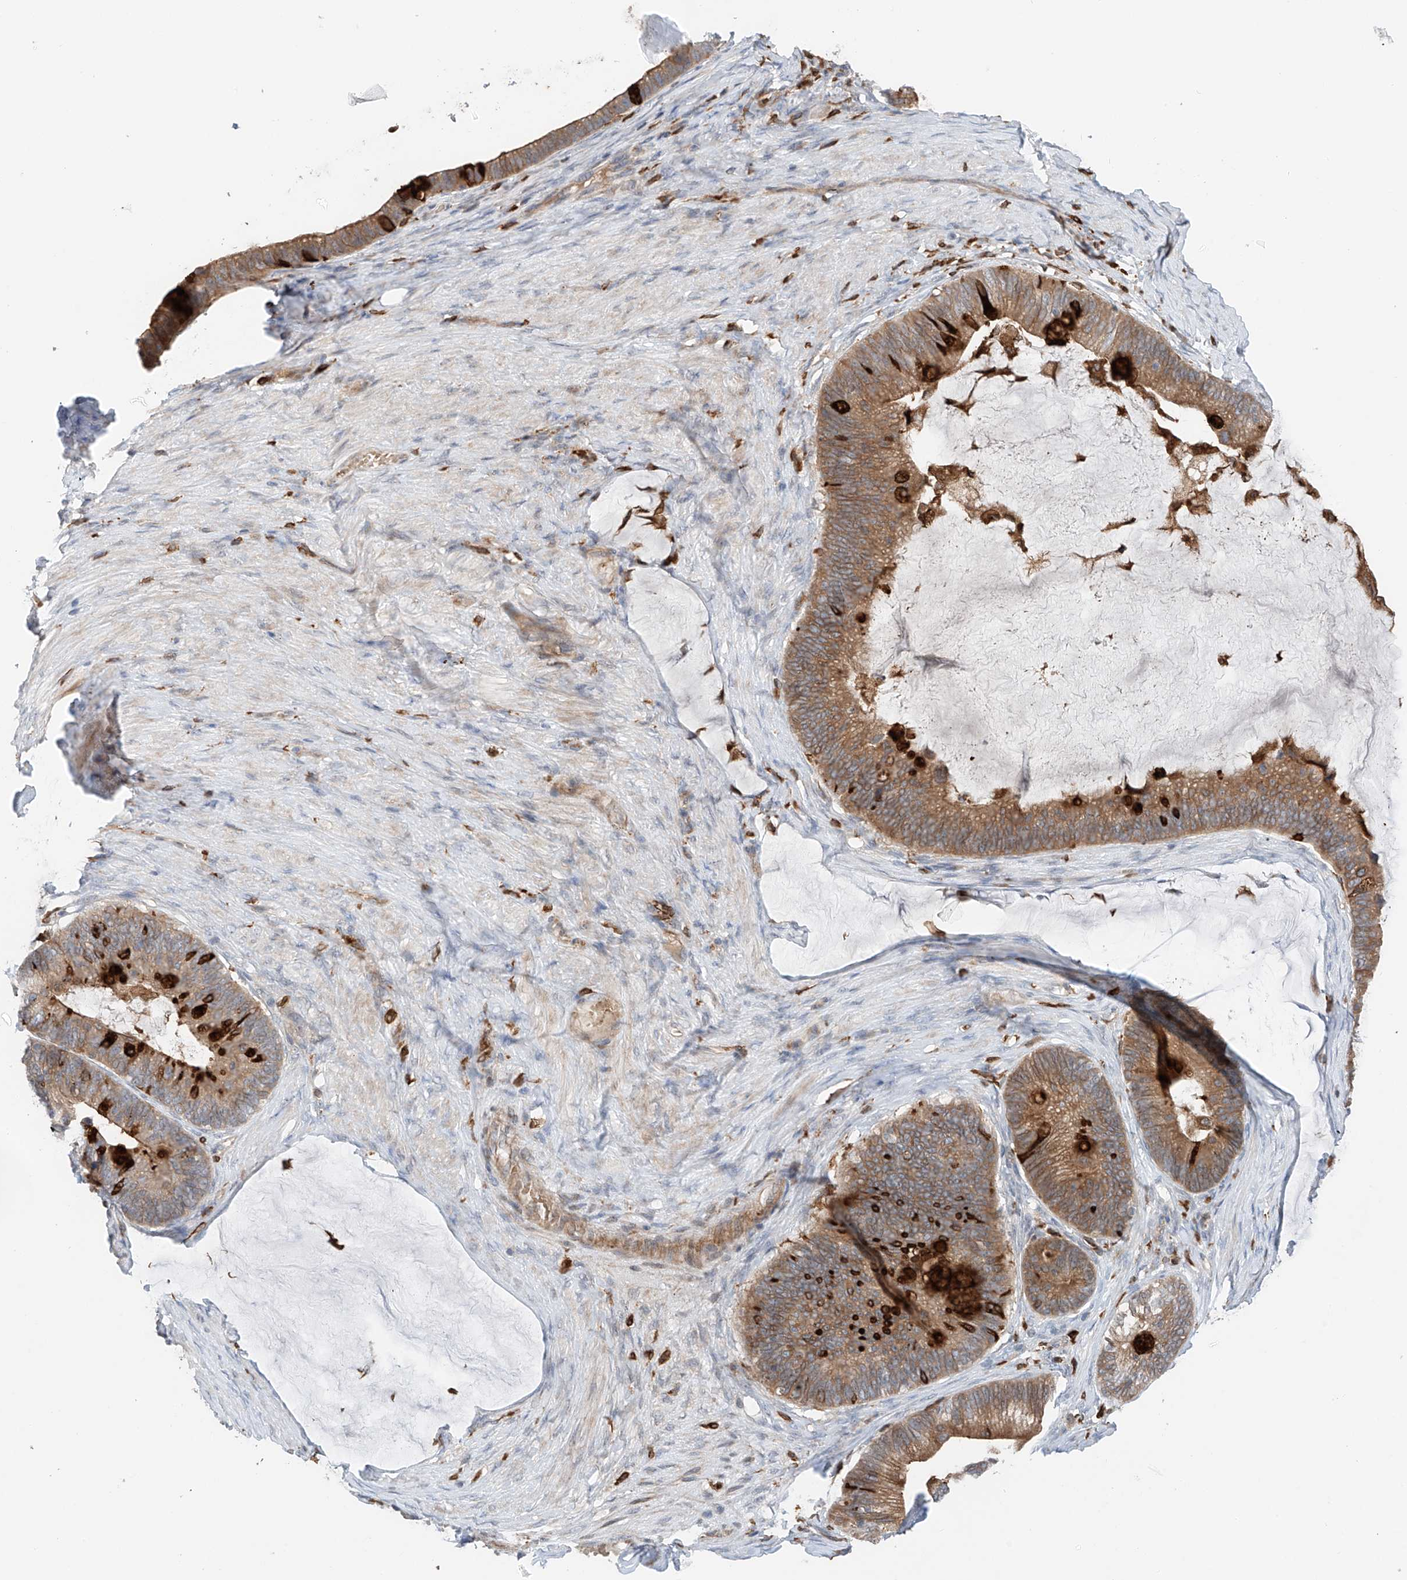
{"staining": {"intensity": "strong", "quantity": ">75%", "location": "cytoplasmic/membranous"}, "tissue": "ovarian cancer", "cell_type": "Tumor cells", "image_type": "cancer", "snomed": [{"axis": "morphology", "description": "Cystadenocarcinoma, mucinous, NOS"}, {"axis": "topography", "description": "Ovary"}], "caption": "IHC photomicrograph of neoplastic tissue: ovarian cancer stained using IHC shows high levels of strong protein expression localized specifically in the cytoplasmic/membranous of tumor cells, appearing as a cytoplasmic/membranous brown color.", "gene": "TBXAS1", "patient": {"sex": "female", "age": 61}}